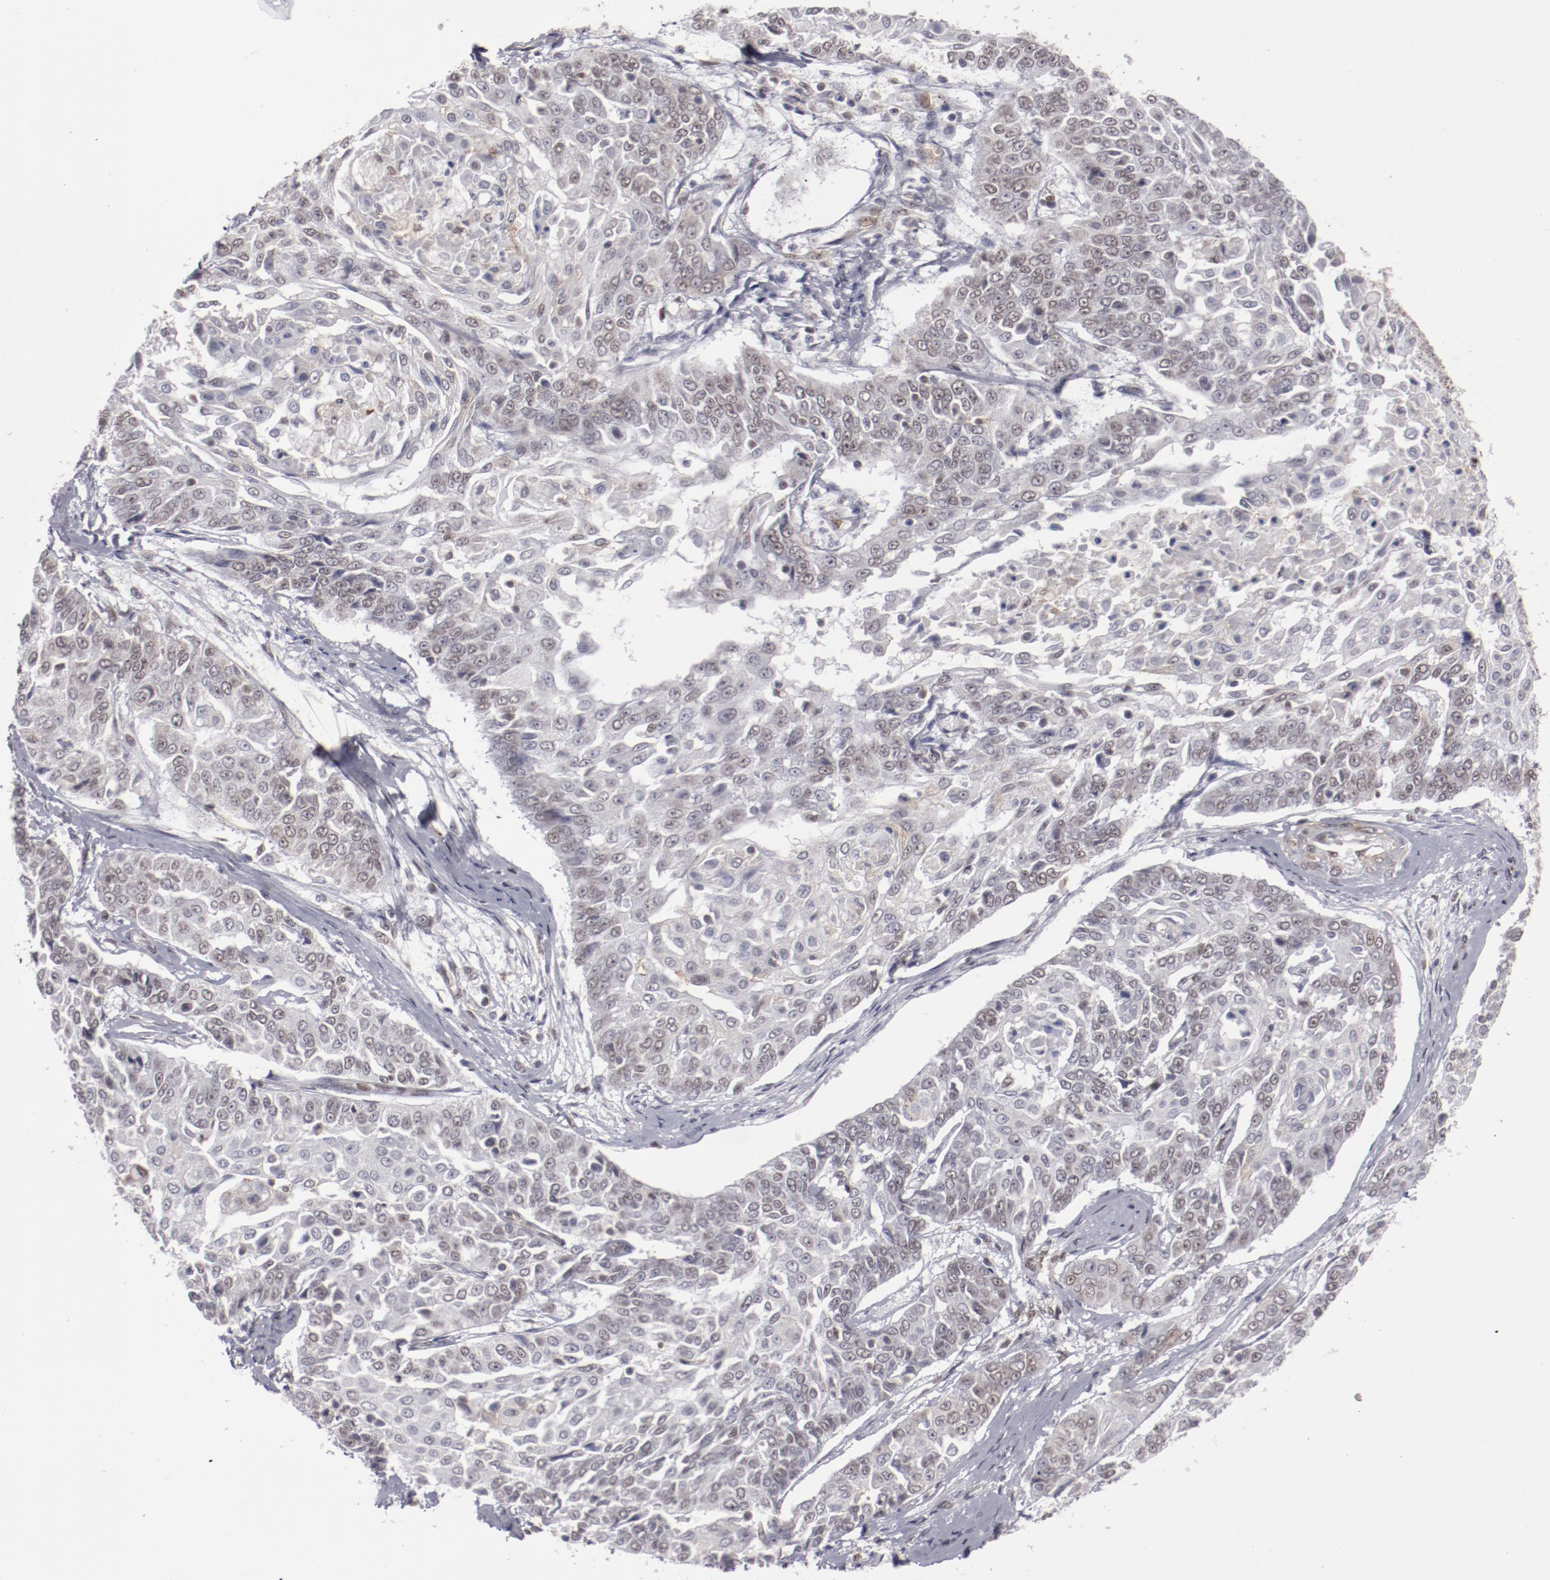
{"staining": {"intensity": "negative", "quantity": "none", "location": "none"}, "tissue": "cervical cancer", "cell_type": "Tumor cells", "image_type": "cancer", "snomed": [{"axis": "morphology", "description": "Squamous cell carcinoma, NOS"}, {"axis": "topography", "description": "Cervix"}], "caption": "There is no significant expression in tumor cells of squamous cell carcinoma (cervical).", "gene": "LEF1", "patient": {"sex": "female", "age": 64}}